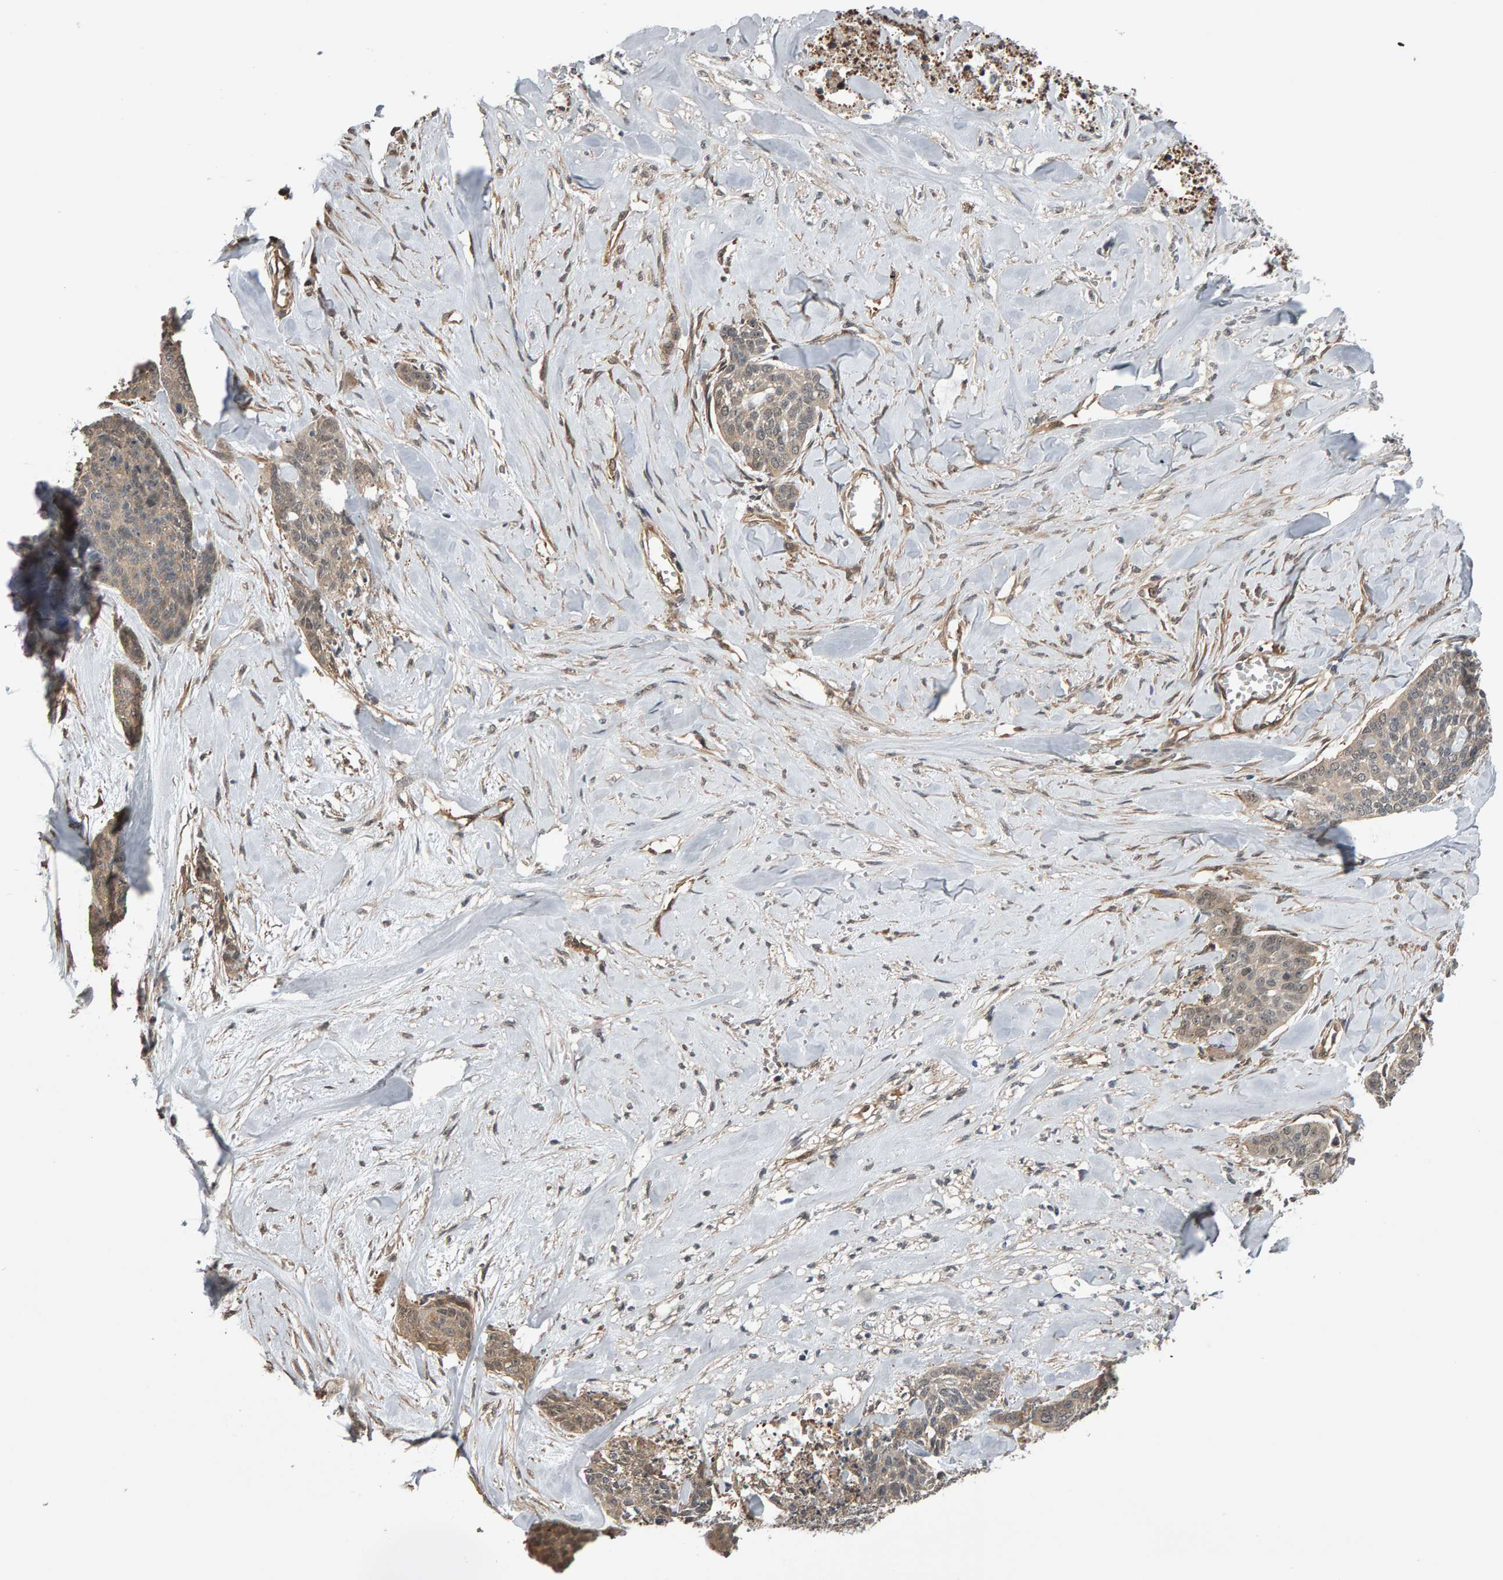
{"staining": {"intensity": "weak", "quantity": ">75%", "location": "cytoplasmic/membranous"}, "tissue": "skin cancer", "cell_type": "Tumor cells", "image_type": "cancer", "snomed": [{"axis": "morphology", "description": "Basal cell carcinoma"}, {"axis": "topography", "description": "Skin"}], "caption": "An image of skin basal cell carcinoma stained for a protein exhibits weak cytoplasmic/membranous brown staining in tumor cells.", "gene": "COASY", "patient": {"sex": "female", "age": 64}}